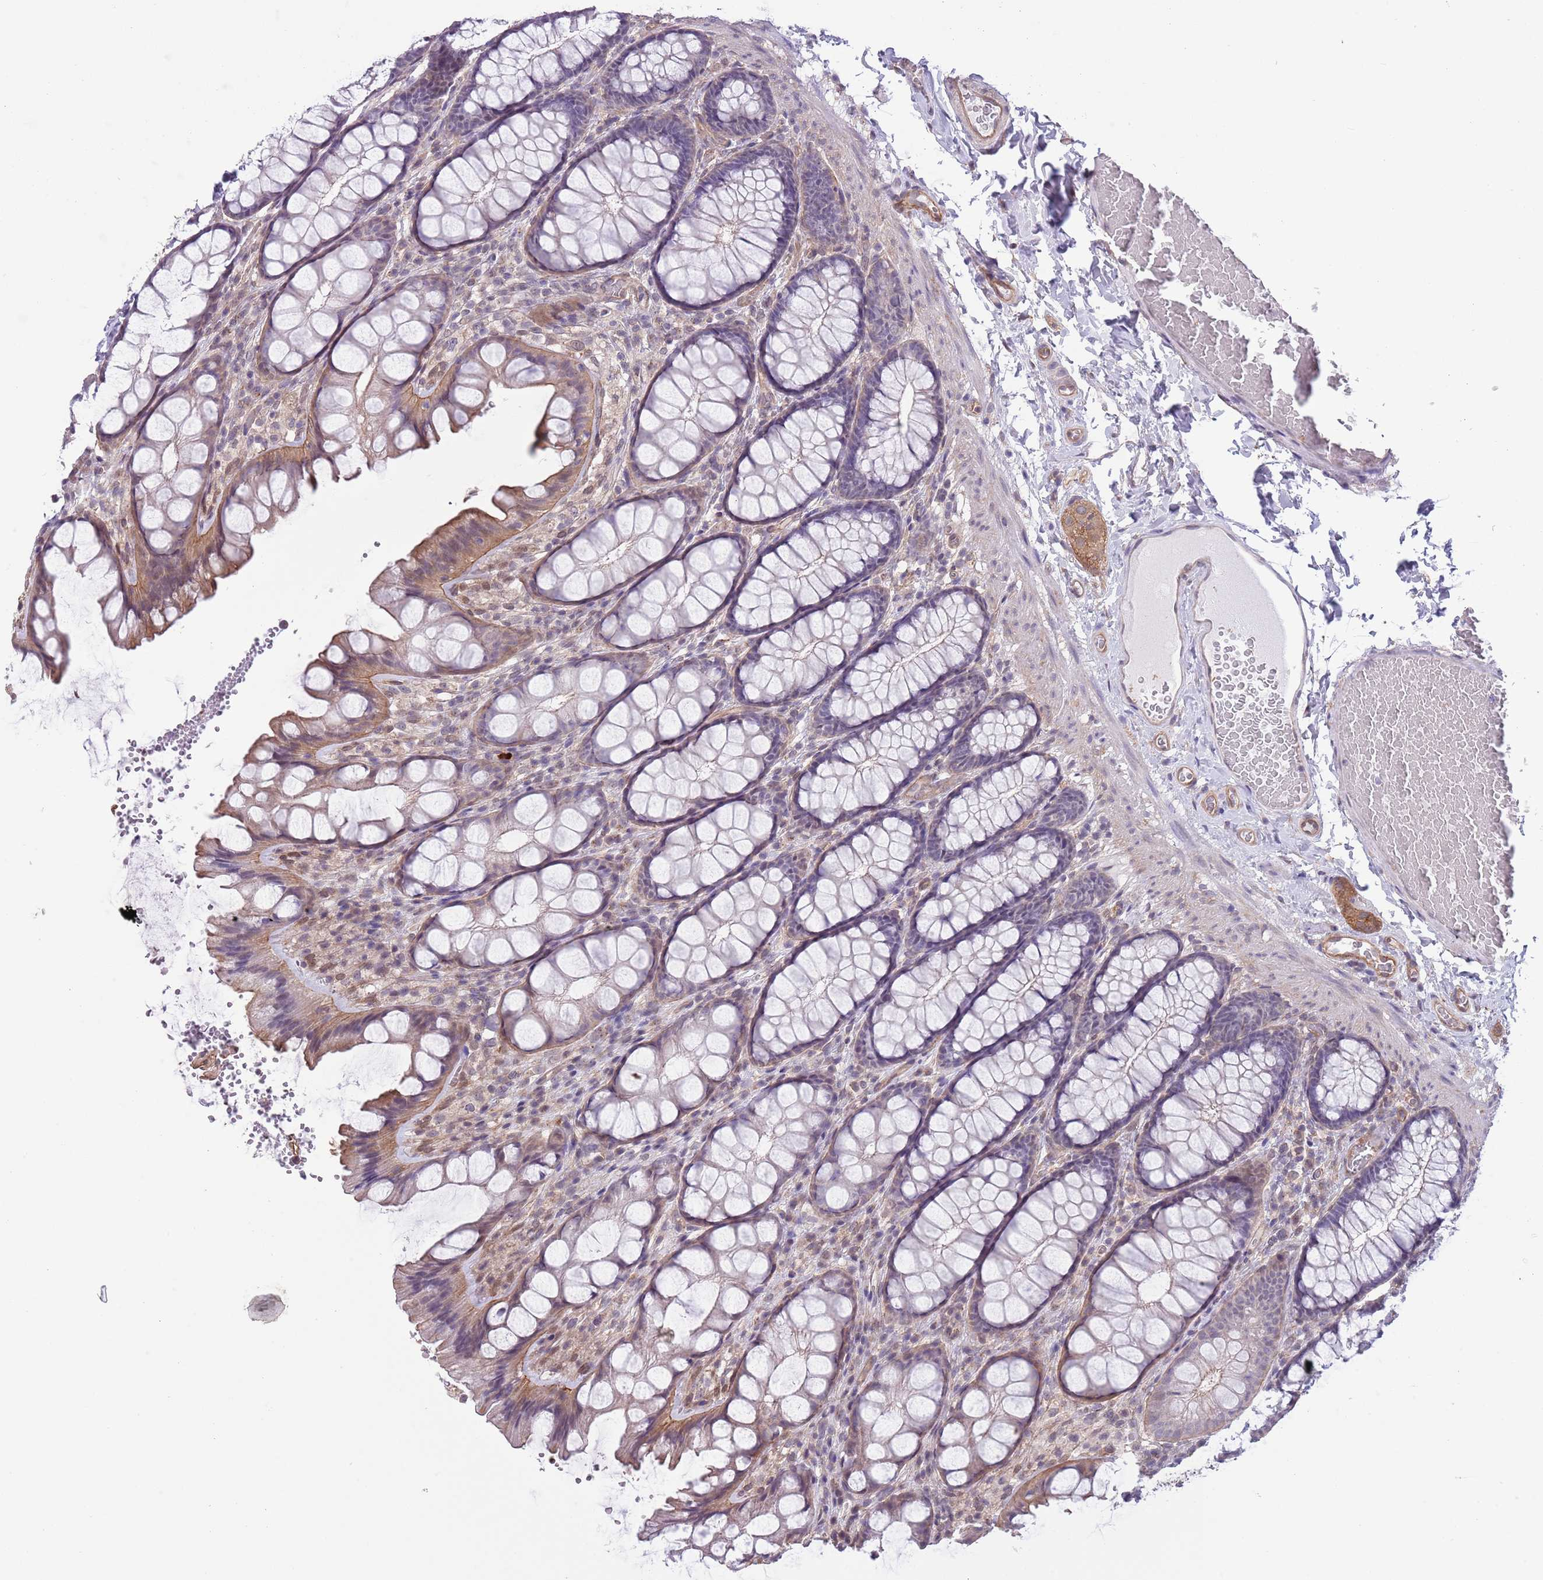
{"staining": {"intensity": "moderate", "quantity": ">75%", "location": "cytoplasmic/membranous"}, "tissue": "colon", "cell_type": "Endothelial cells", "image_type": "normal", "snomed": [{"axis": "morphology", "description": "Normal tissue, NOS"}, {"axis": "topography", "description": "Colon"}], "caption": "Immunohistochemistry photomicrograph of normal human colon stained for a protein (brown), which reveals medium levels of moderate cytoplasmic/membranous expression in about >75% of endothelial cells.", "gene": "CREBZF", "patient": {"sex": "male", "age": 47}}